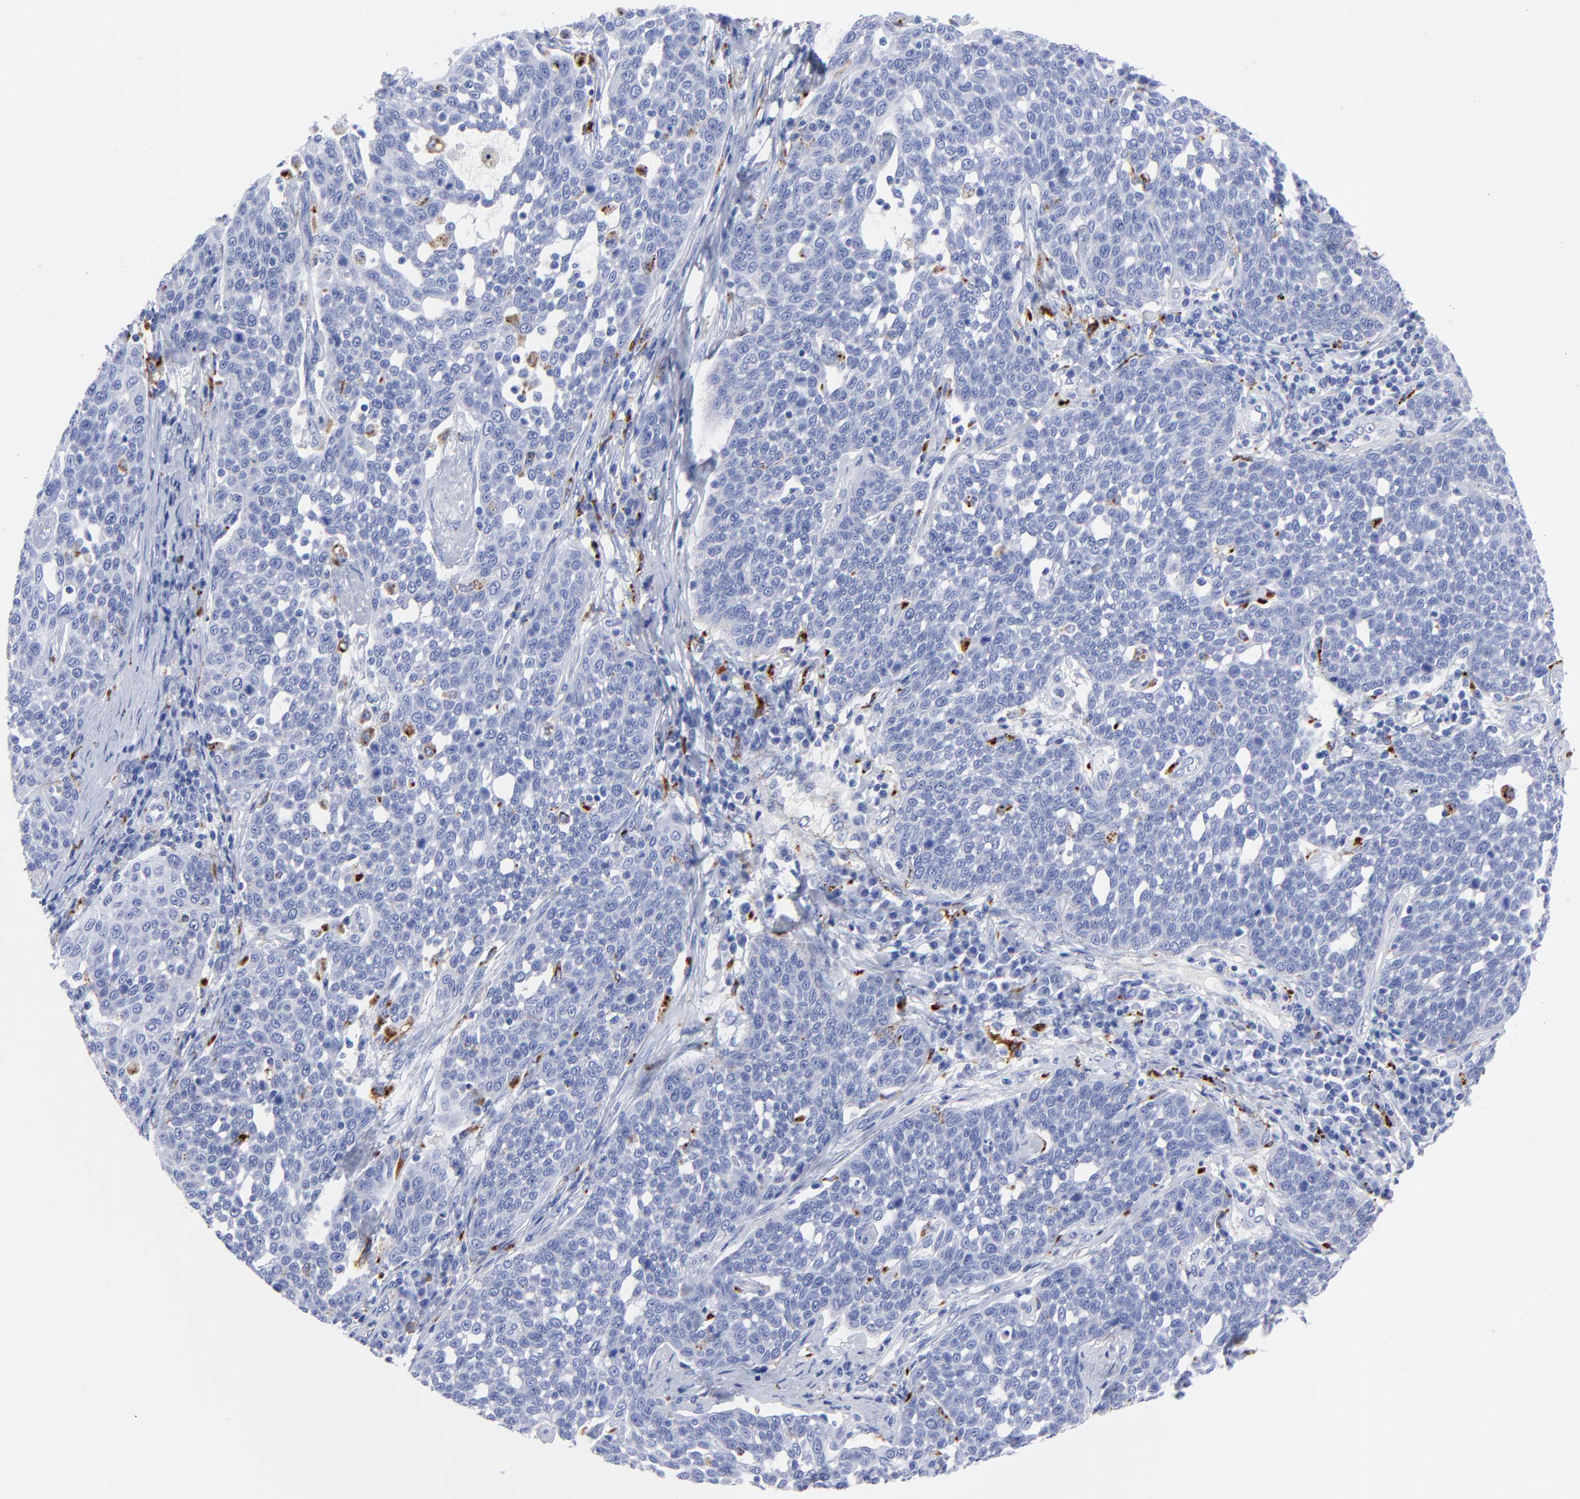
{"staining": {"intensity": "strong", "quantity": "<25%", "location": "cytoplasmic/membranous"}, "tissue": "cervical cancer", "cell_type": "Tumor cells", "image_type": "cancer", "snomed": [{"axis": "morphology", "description": "Squamous cell carcinoma, NOS"}, {"axis": "topography", "description": "Cervix"}], "caption": "Cervical cancer (squamous cell carcinoma) tissue demonstrates strong cytoplasmic/membranous expression in approximately <25% of tumor cells, visualized by immunohistochemistry.", "gene": "CPVL", "patient": {"sex": "female", "age": 34}}